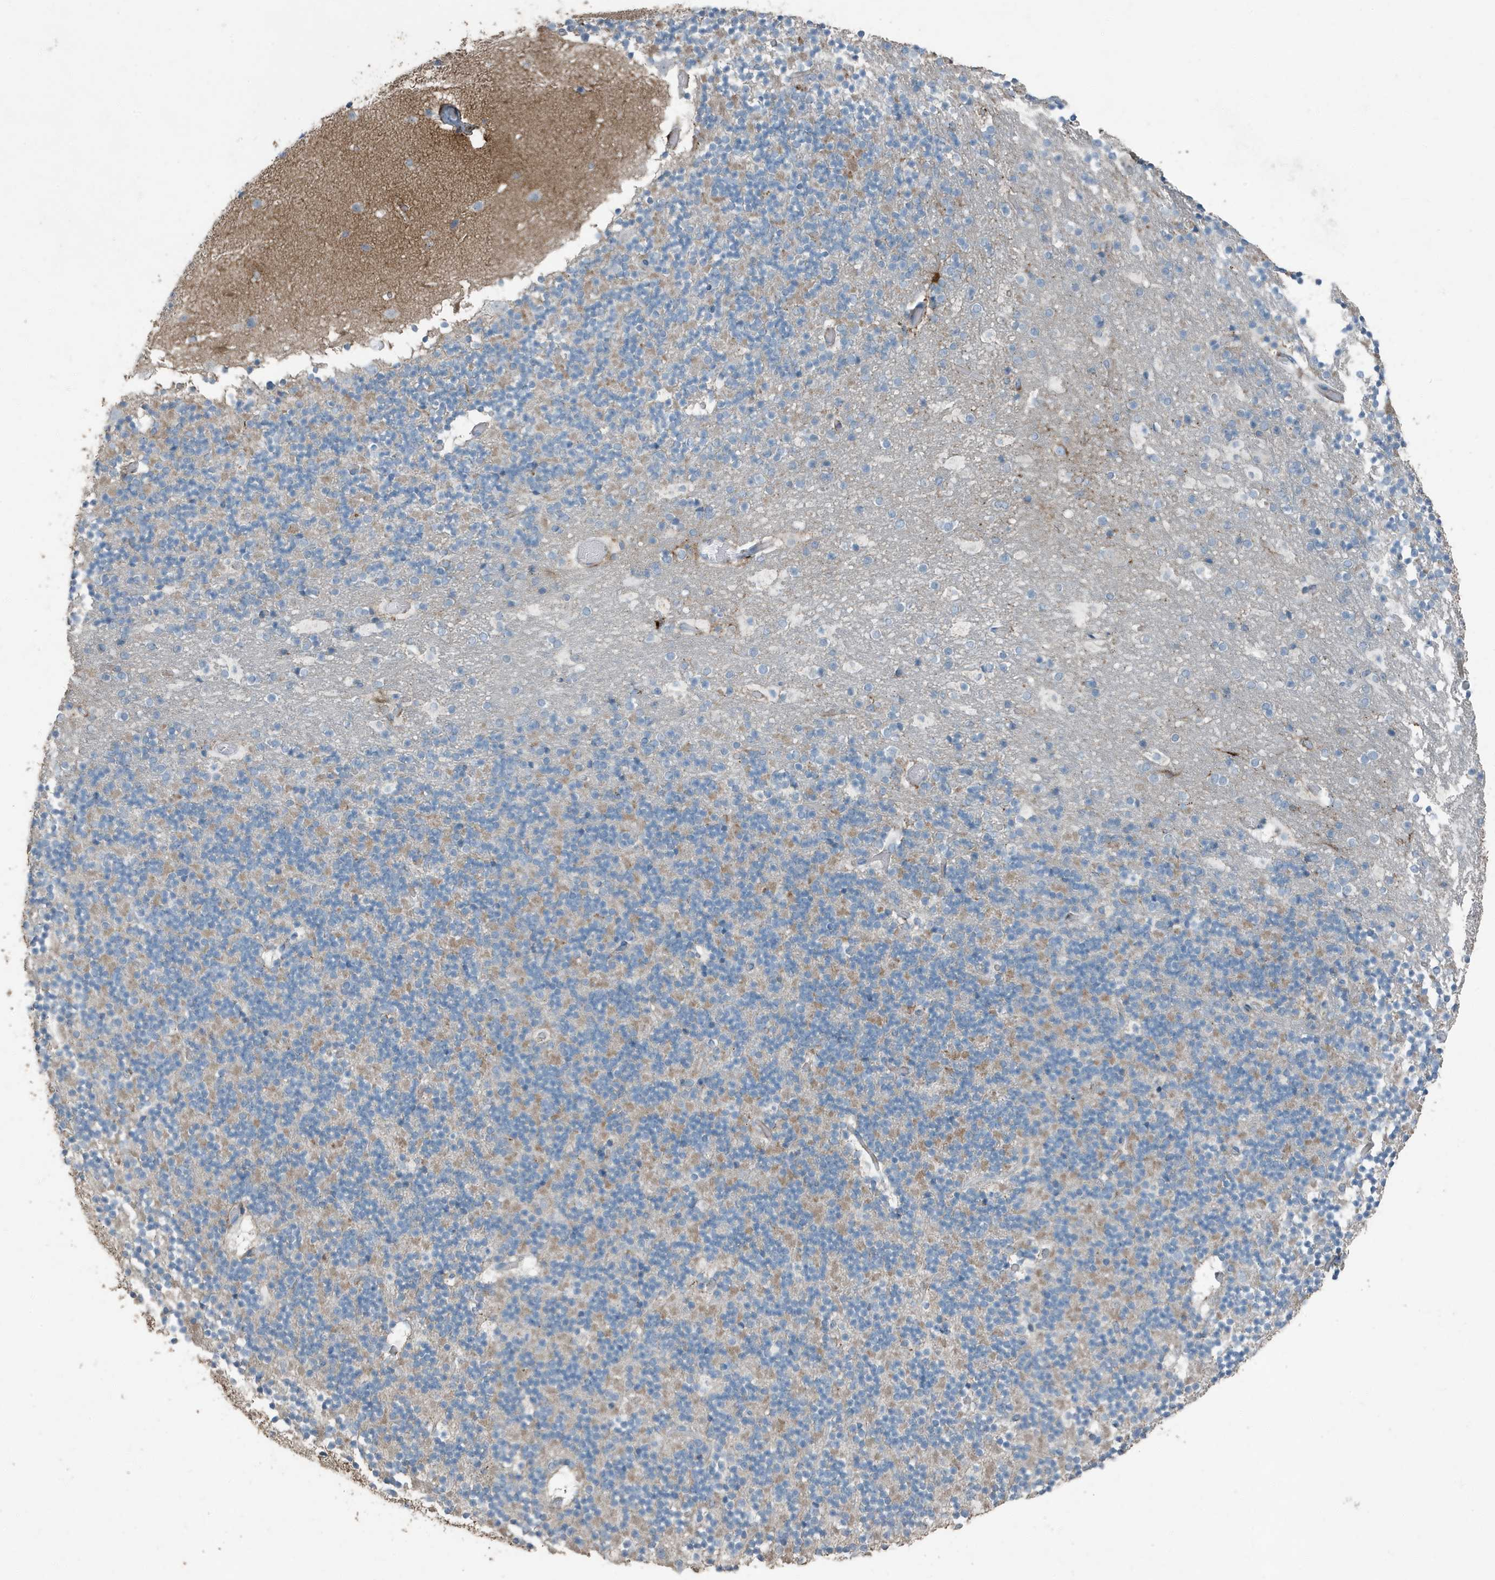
{"staining": {"intensity": "negative", "quantity": "none", "location": "none"}, "tissue": "cerebellum", "cell_type": "Cells in granular layer", "image_type": "normal", "snomed": [{"axis": "morphology", "description": "Normal tissue, NOS"}, {"axis": "topography", "description": "Cerebellum"}], "caption": "Benign cerebellum was stained to show a protein in brown. There is no significant positivity in cells in granular layer. (DAB immunohistochemistry, high magnification).", "gene": "FAM162A", "patient": {"sex": "male", "age": 57}}